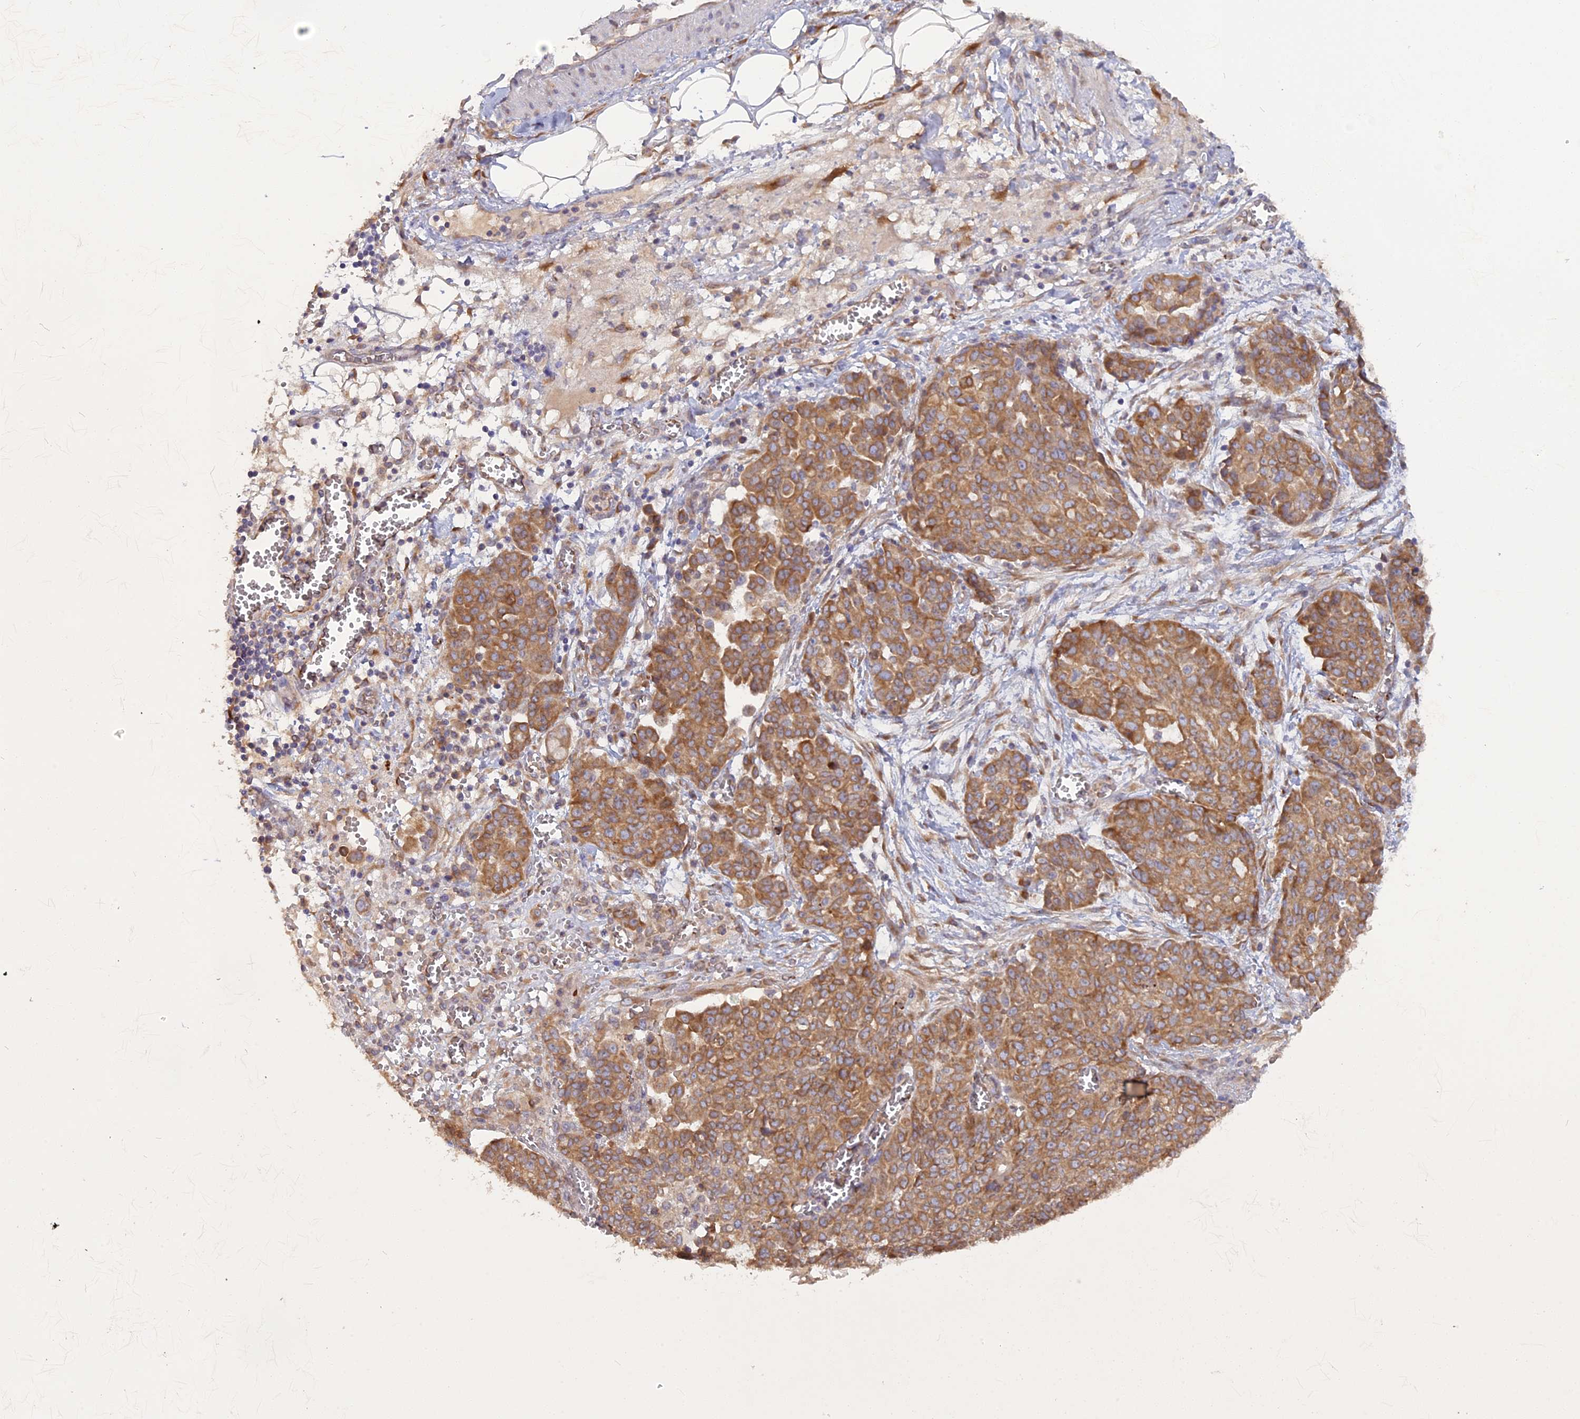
{"staining": {"intensity": "moderate", "quantity": ">75%", "location": "cytoplasmic/membranous"}, "tissue": "ovarian cancer", "cell_type": "Tumor cells", "image_type": "cancer", "snomed": [{"axis": "morphology", "description": "Cystadenocarcinoma, serous, NOS"}, {"axis": "topography", "description": "Soft tissue"}, {"axis": "topography", "description": "Ovary"}], "caption": "Ovarian cancer (serous cystadenocarcinoma) tissue displays moderate cytoplasmic/membranous positivity in approximately >75% of tumor cells, visualized by immunohistochemistry.", "gene": "TLCD1", "patient": {"sex": "female", "age": 57}}